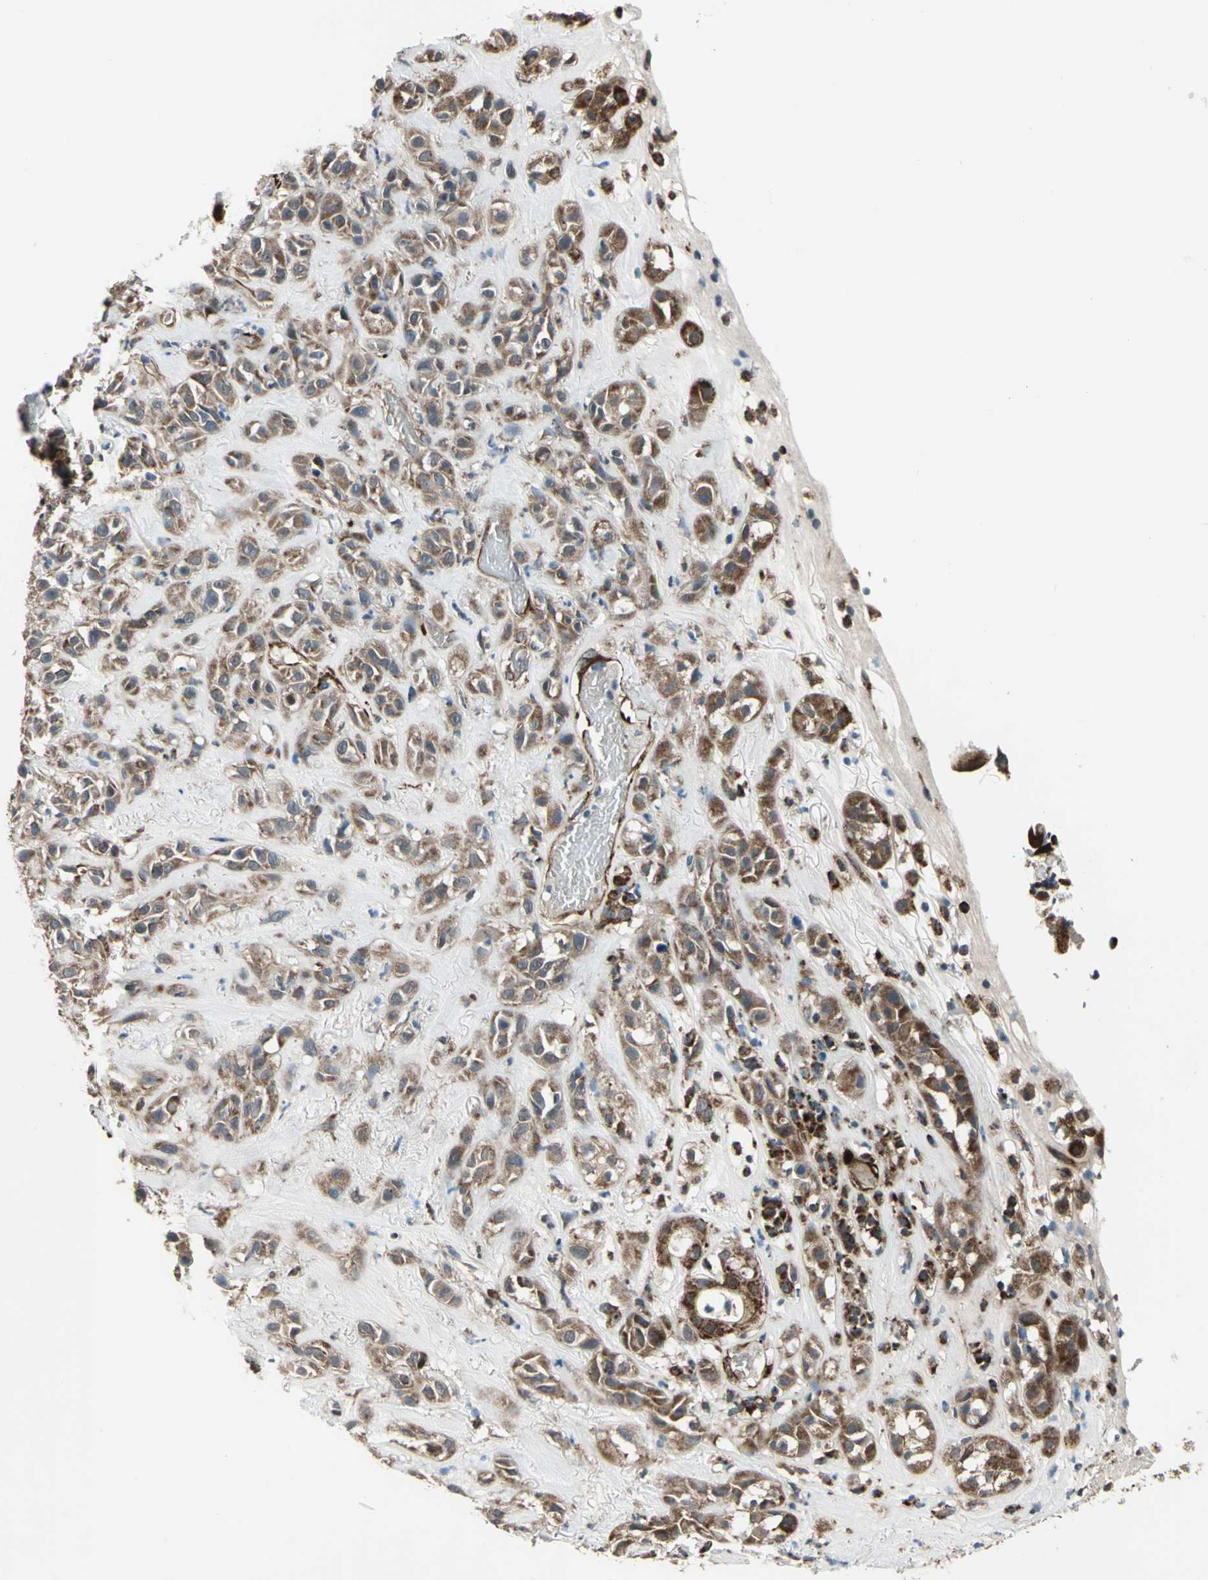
{"staining": {"intensity": "strong", "quantity": ">75%", "location": "cytoplasmic/membranous"}, "tissue": "head and neck cancer", "cell_type": "Tumor cells", "image_type": "cancer", "snomed": [{"axis": "morphology", "description": "Squamous cell carcinoma, NOS"}, {"axis": "topography", "description": "Head-Neck"}], "caption": "Immunohistochemistry (IHC) histopathology image of head and neck cancer (squamous cell carcinoma) stained for a protein (brown), which demonstrates high levels of strong cytoplasmic/membranous expression in approximately >75% of tumor cells.", "gene": "EXD2", "patient": {"sex": "male", "age": 62}}